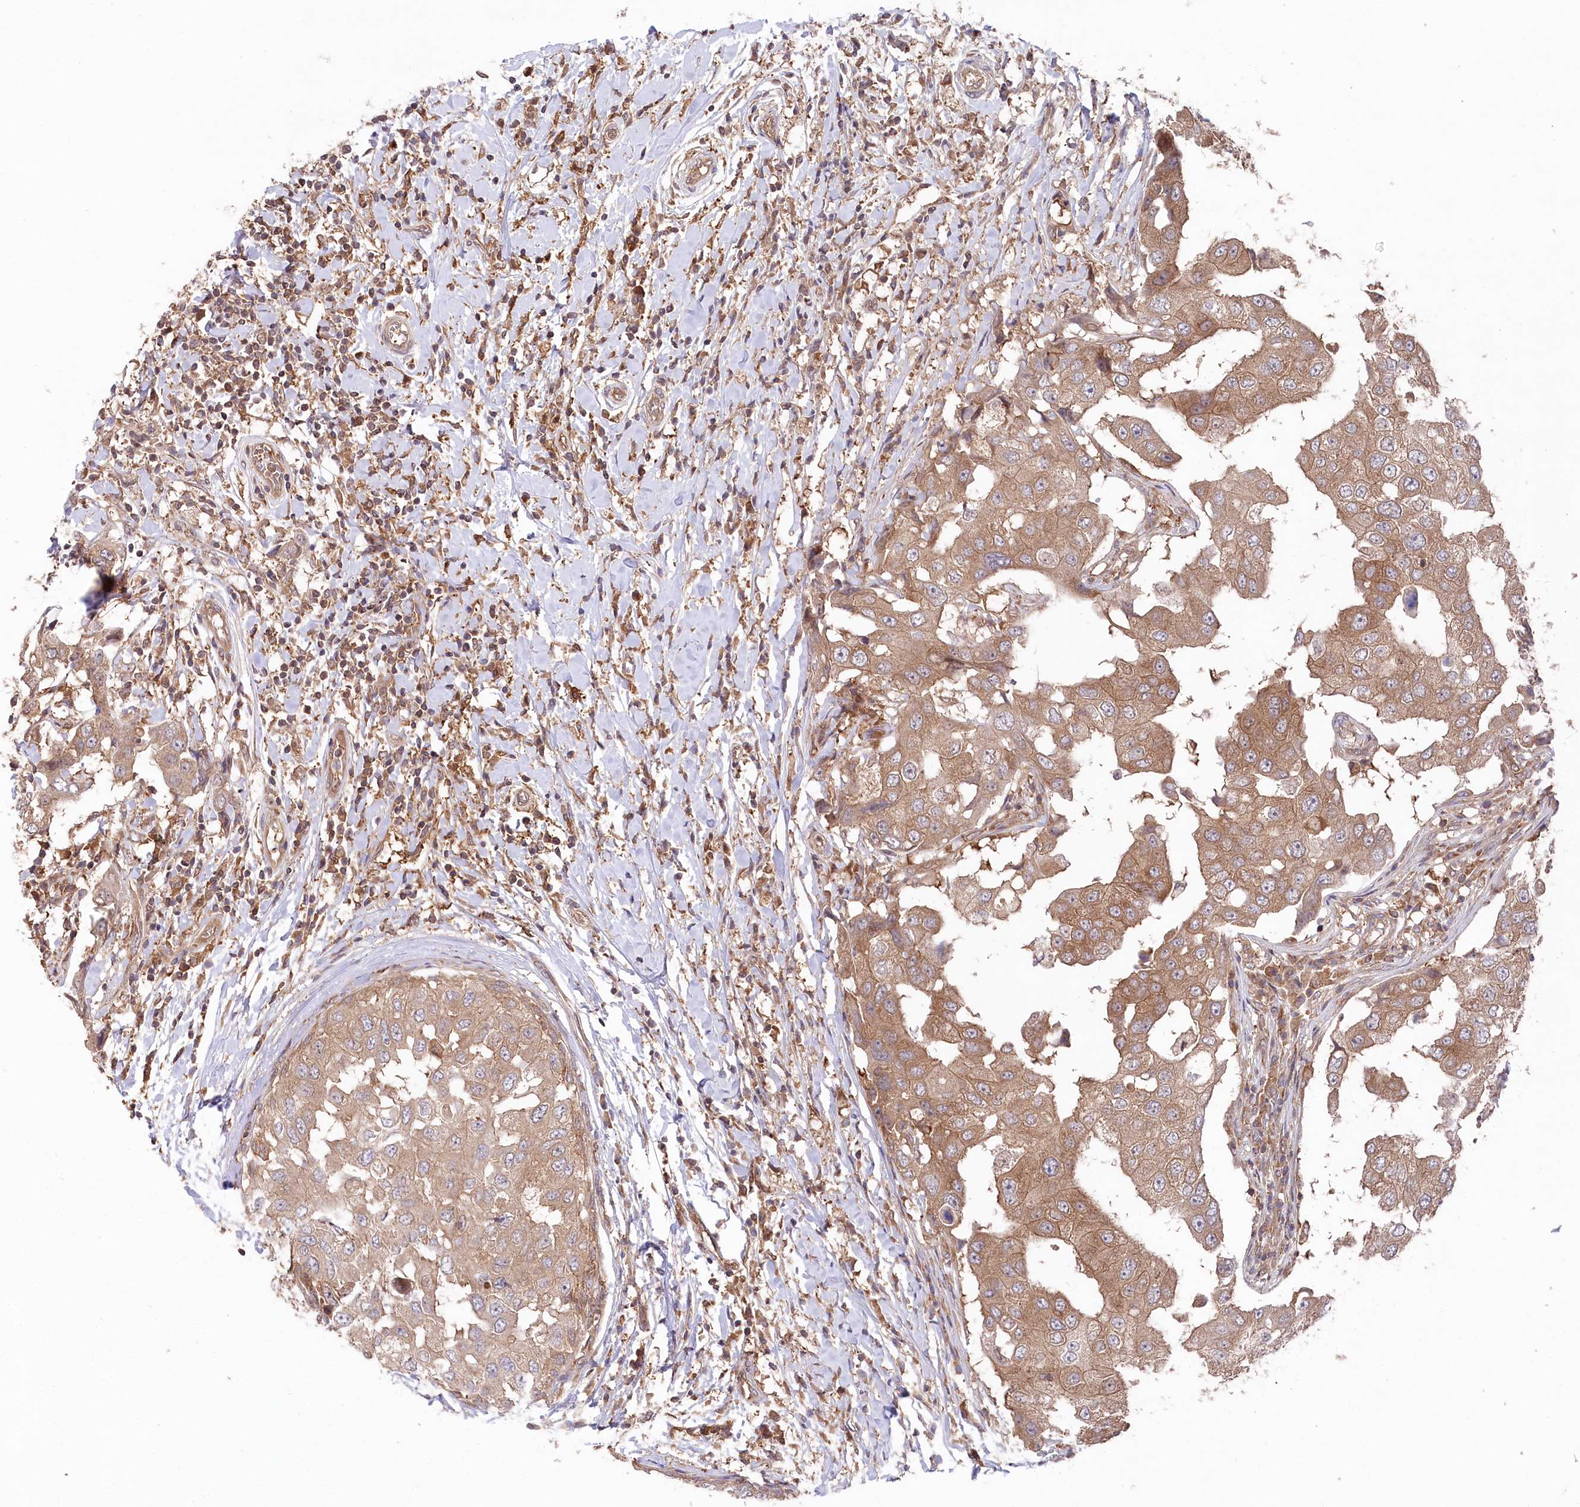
{"staining": {"intensity": "moderate", "quantity": ">75%", "location": "cytoplasmic/membranous"}, "tissue": "breast cancer", "cell_type": "Tumor cells", "image_type": "cancer", "snomed": [{"axis": "morphology", "description": "Duct carcinoma"}, {"axis": "topography", "description": "Breast"}], "caption": "Moderate cytoplasmic/membranous staining for a protein is seen in about >75% of tumor cells of infiltrating ductal carcinoma (breast) using immunohistochemistry (IHC).", "gene": "PPP1R21", "patient": {"sex": "female", "age": 27}}